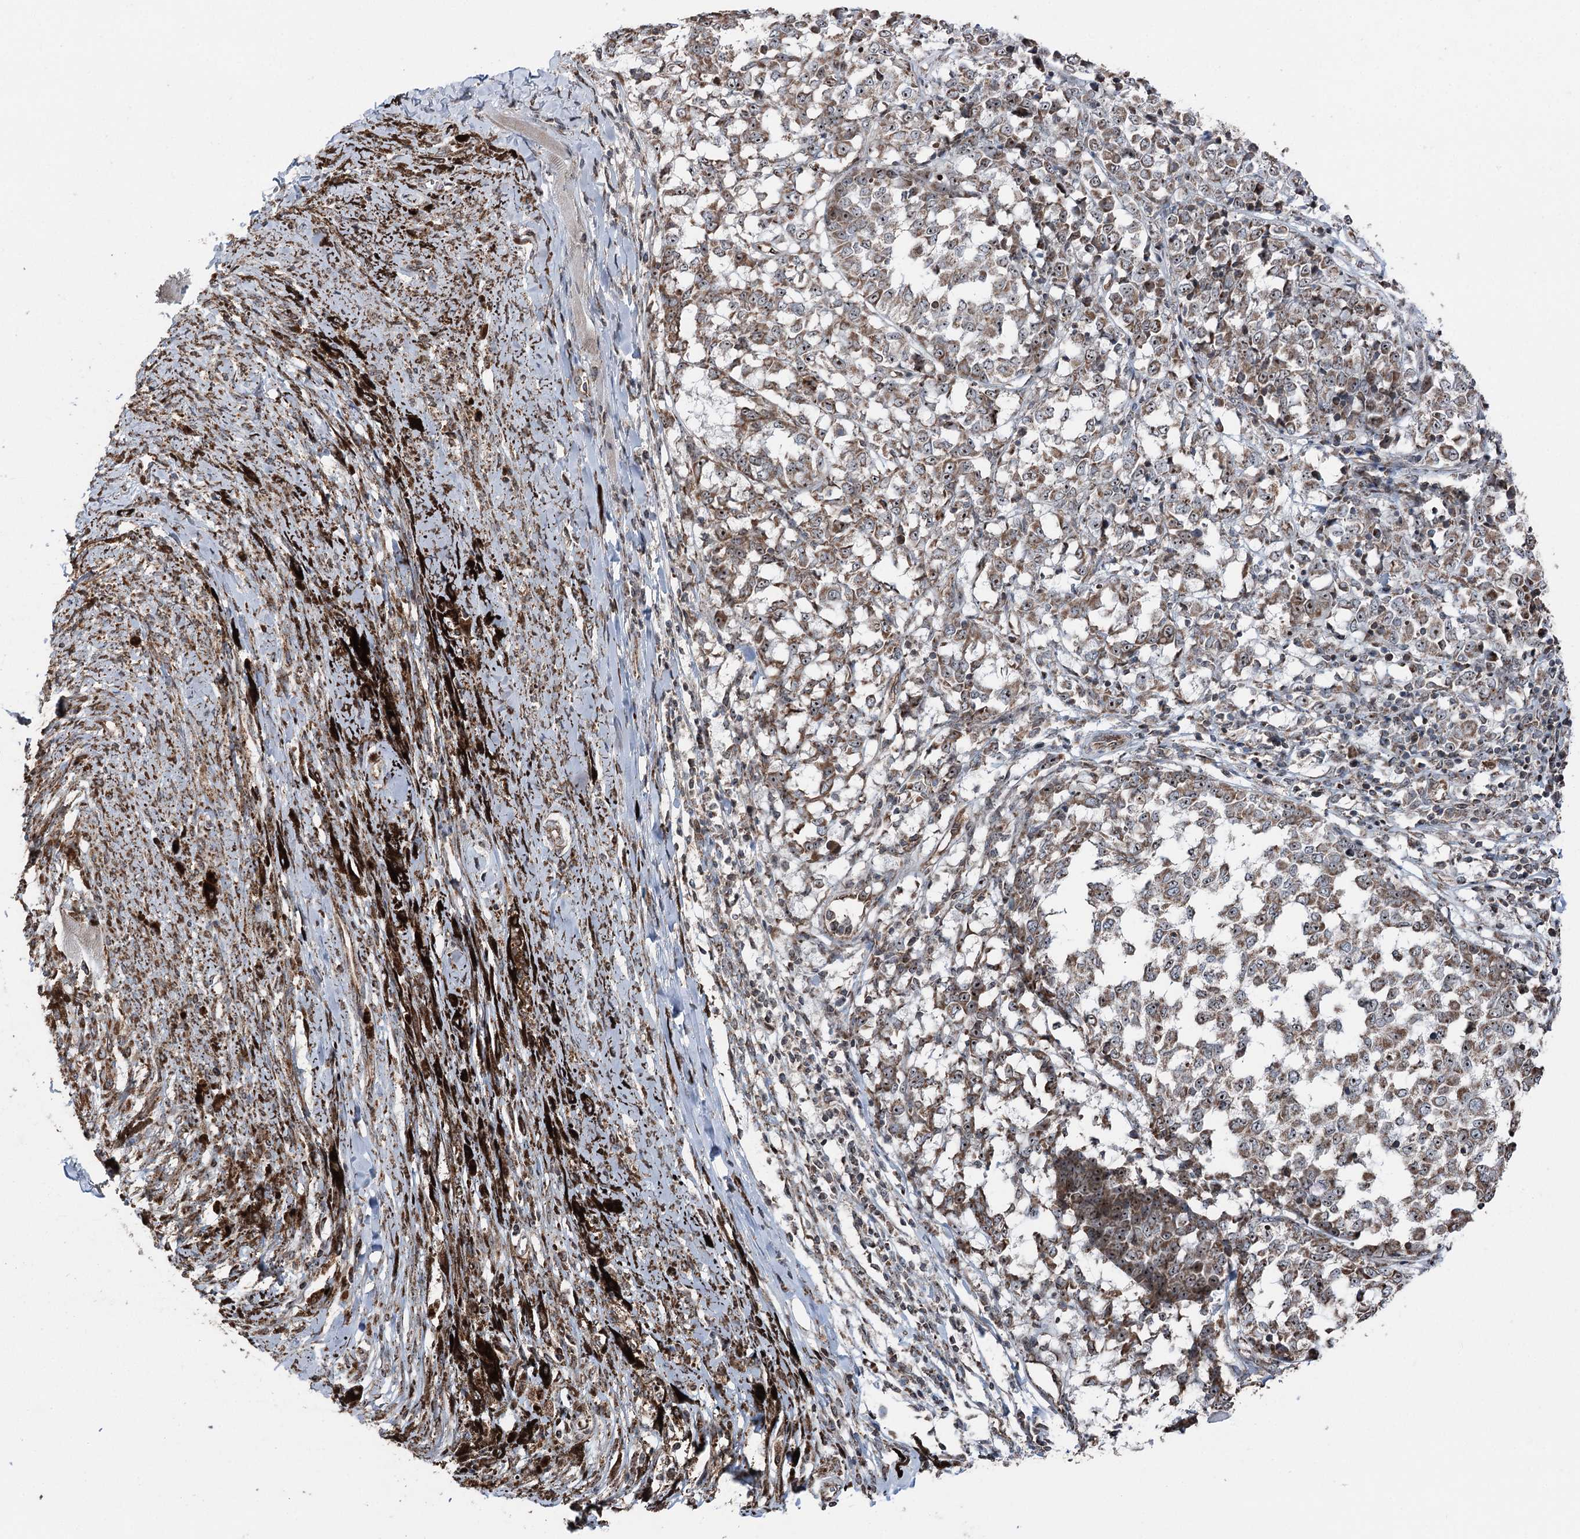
{"staining": {"intensity": "moderate", "quantity": ">75%", "location": "cytoplasmic/membranous,nuclear"}, "tissue": "melanoma", "cell_type": "Tumor cells", "image_type": "cancer", "snomed": [{"axis": "morphology", "description": "Malignant melanoma, NOS"}, {"axis": "topography", "description": "Skin"}], "caption": "DAB immunohistochemical staining of melanoma shows moderate cytoplasmic/membranous and nuclear protein staining in about >75% of tumor cells.", "gene": "STEEP1", "patient": {"sex": "female", "age": 72}}